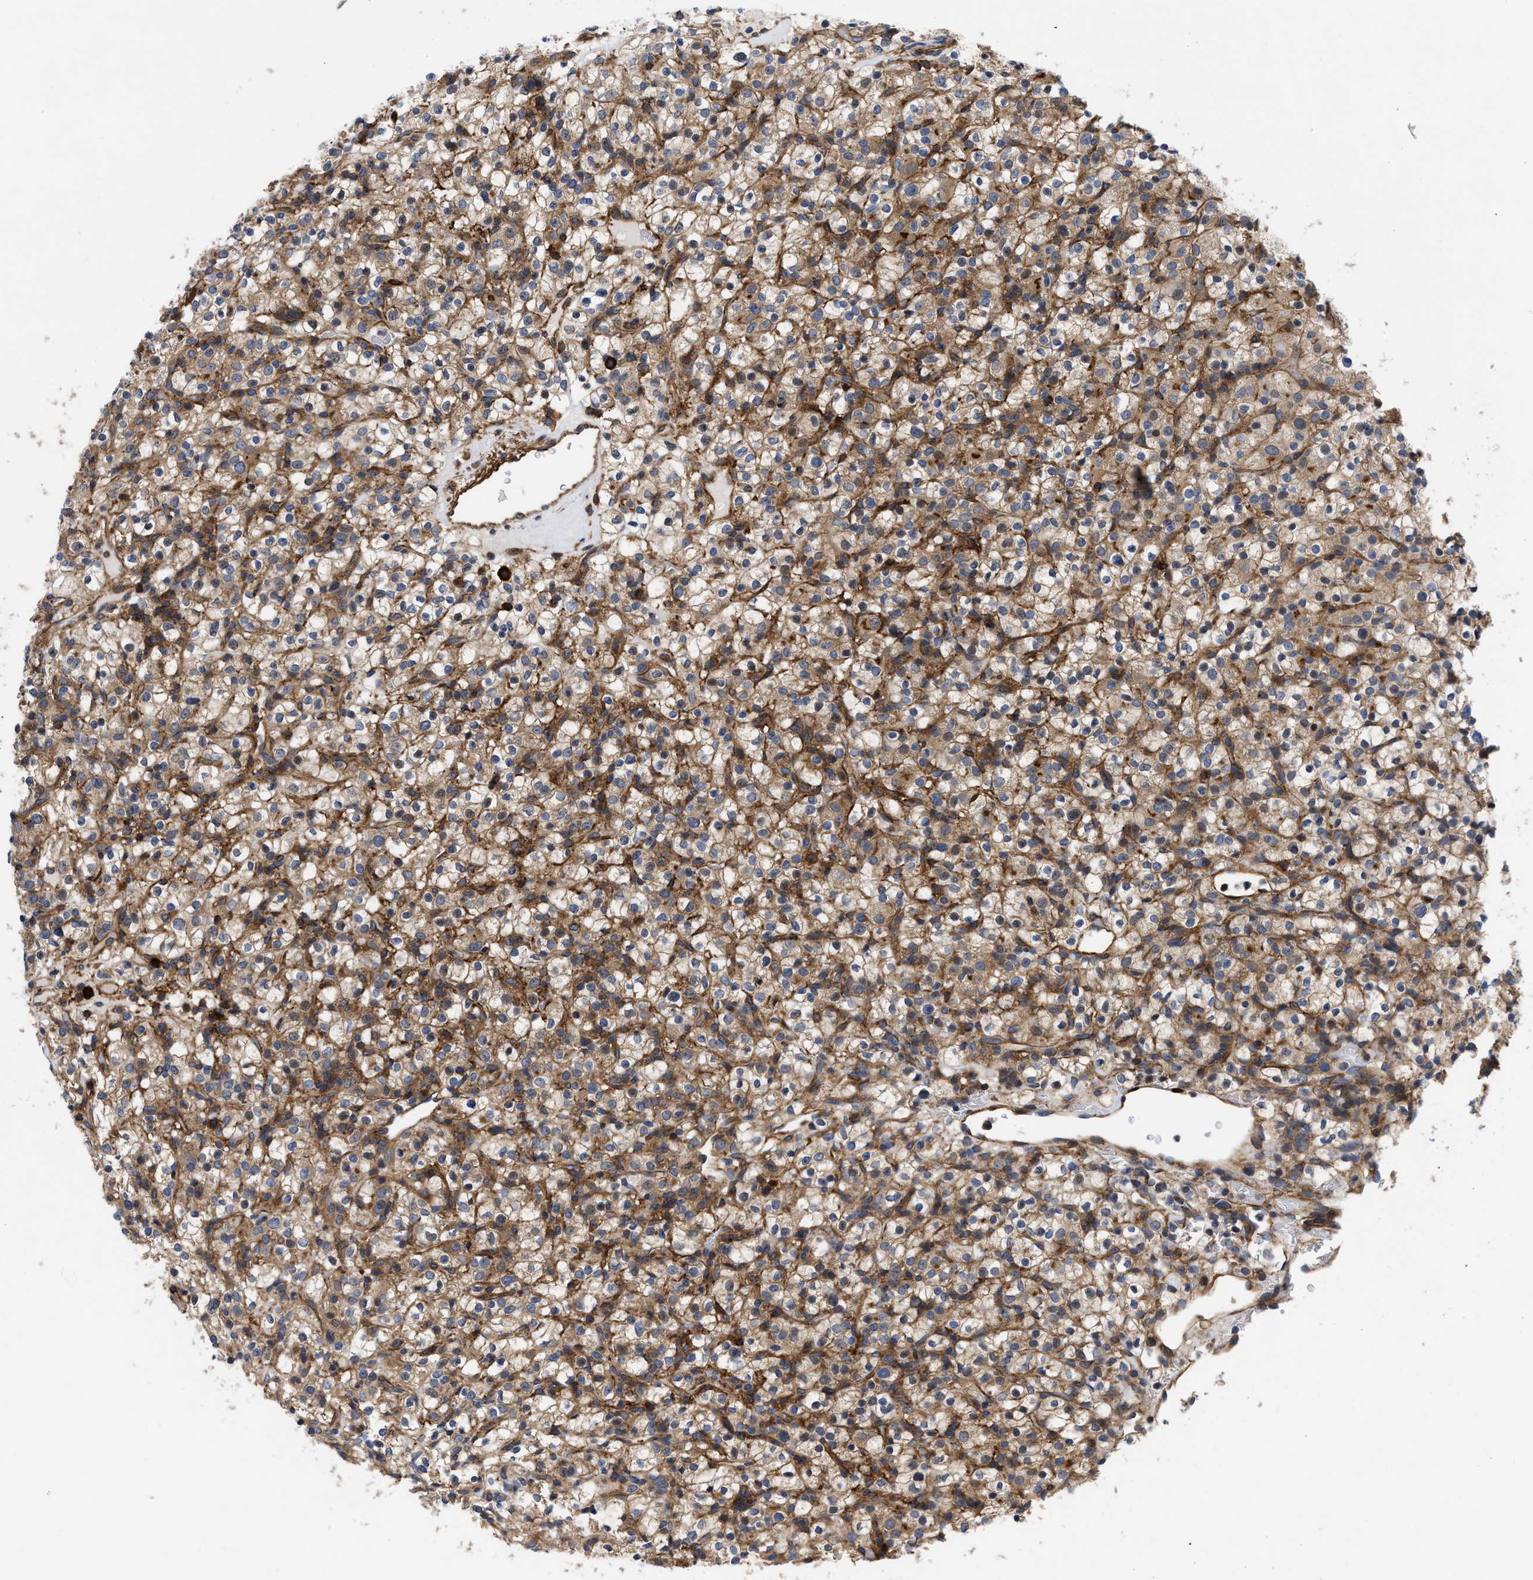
{"staining": {"intensity": "moderate", "quantity": ">75%", "location": "cytoplasmic/membranous"}, "tissue": "renal cancer", "cell_type": "Tumor cells", "image_type": "cancer", "snomed": [{"axis": "morphology", "description": "Normal tissue, NOS"}, {"axis": "morphology", "description": "Adenocarcinoma, NOS"}, {"axis": "topography", "description": "Kidney"}], "caption": "Adenocarcinoma (renal) stained with a protein marker exhibits moderate staining in tumor cells.", "gene": "SPAST", "patient": {"sex": "female", "age": 72}}